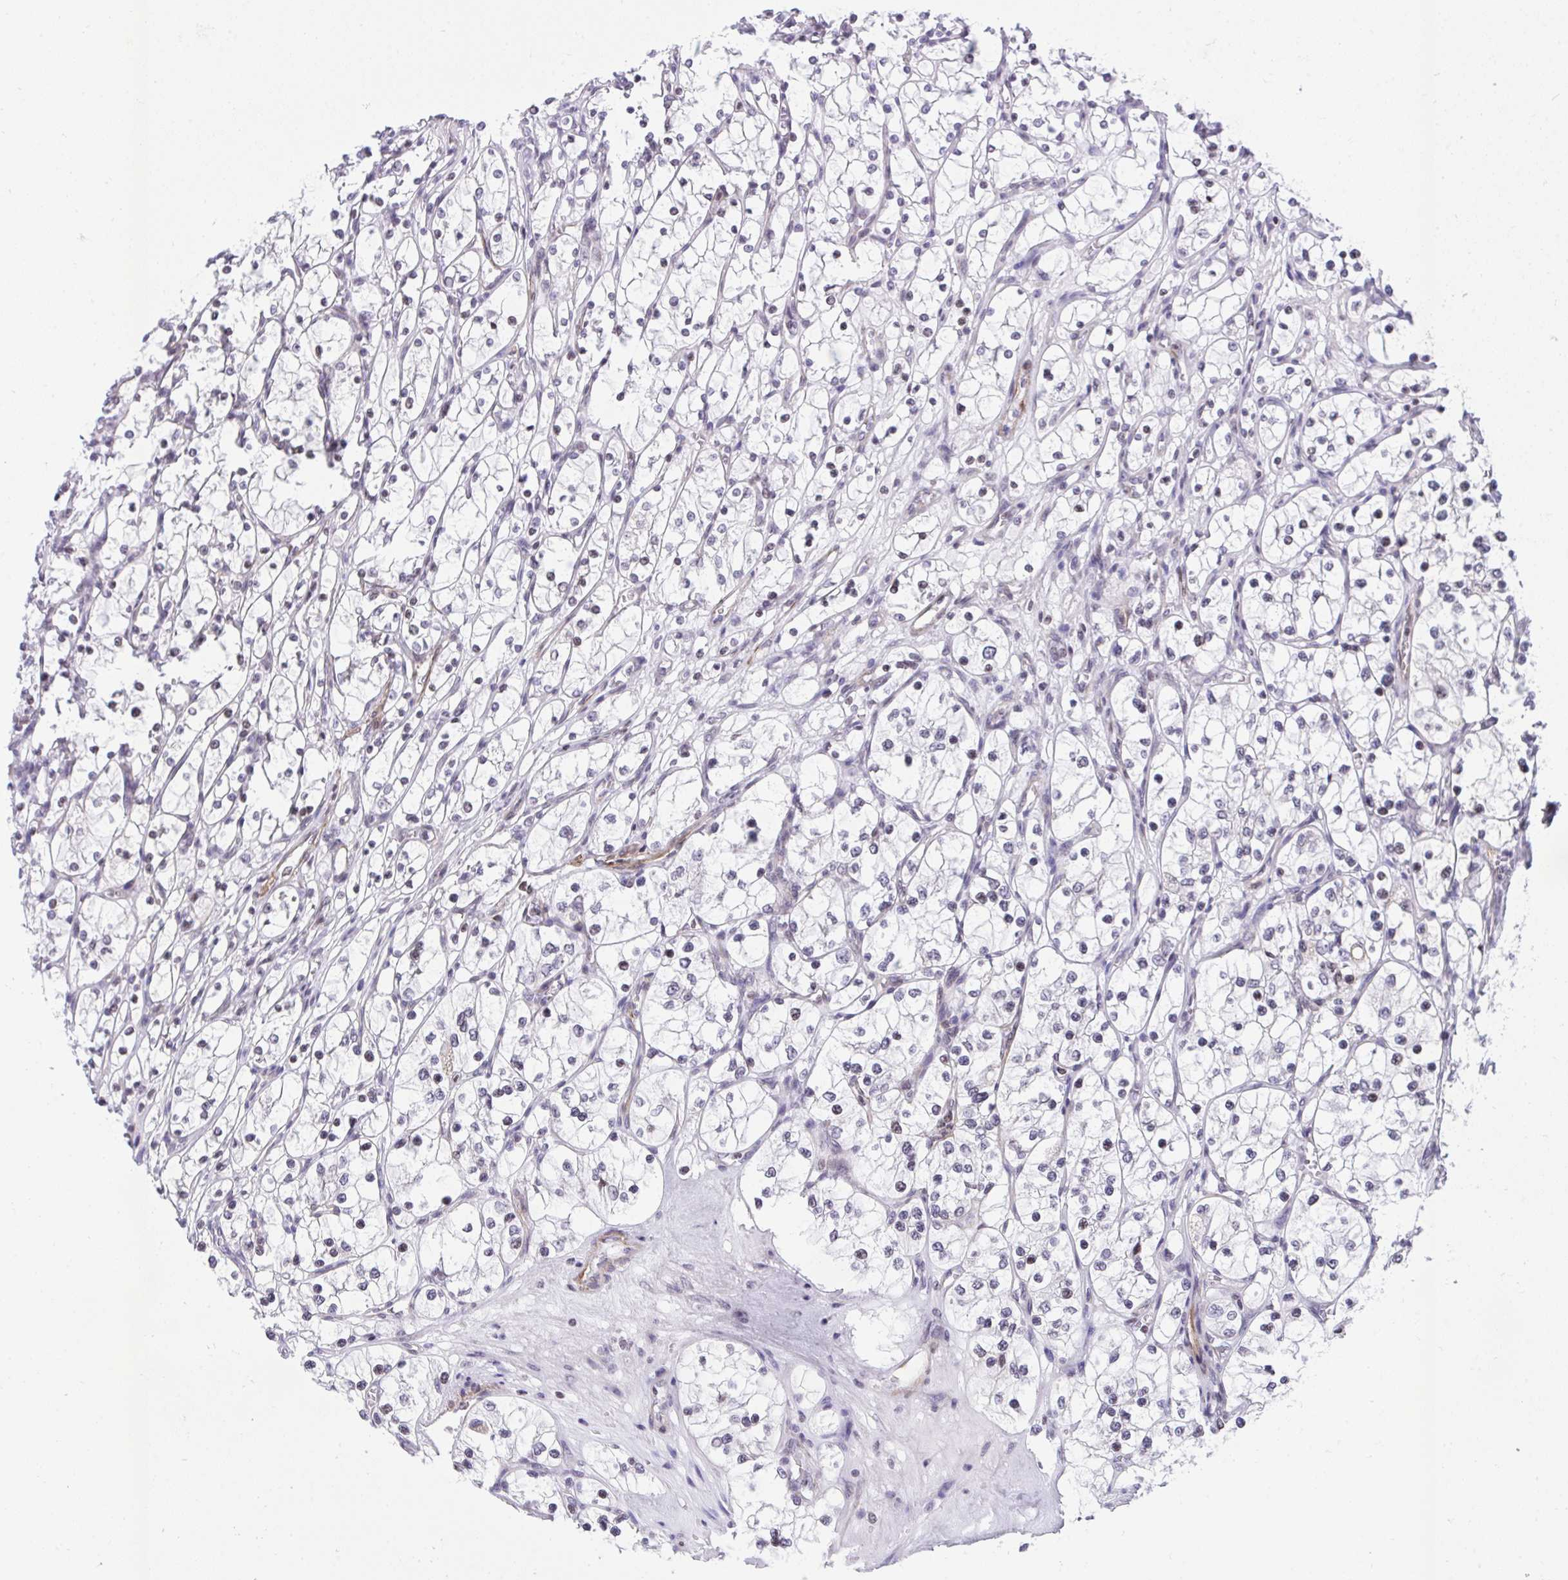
{"staining": {"intensity": "negative", "quantity": "none", "location": "none"}, "tissue": "renal cancer", "cell_type": "Tumor cells", "image_type": "cancer", "snomed": [{"axis": "morphology", "description": "Adenocarcinoma, NOS"}, {"axis": "topography", "description": "Kidney"}], "caption": "Renal cancer stained for a protein using IHC demonstrates no expression tumor cells.", "gene": "KCNN4", "patient": {"sex": "female", "age": 69}}